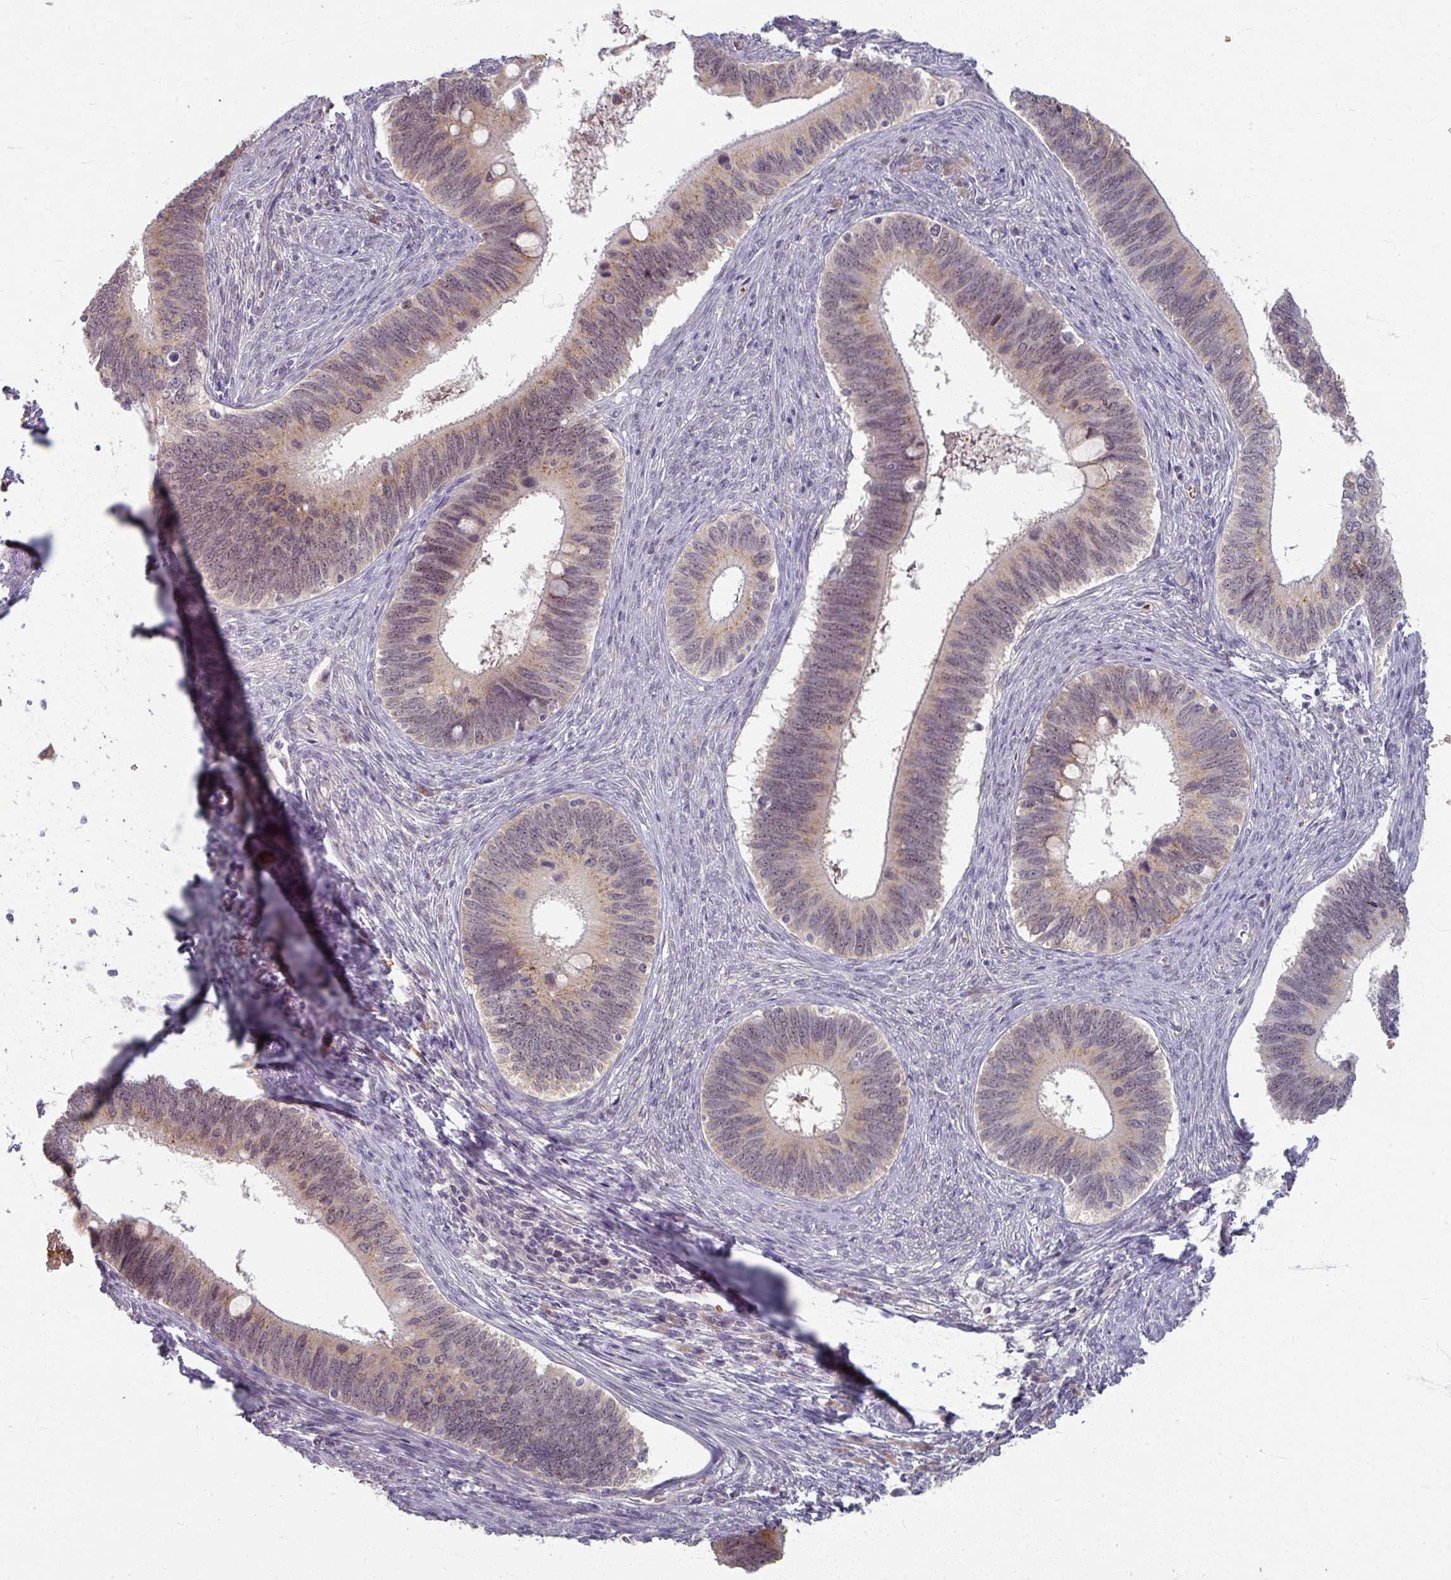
{"staining": {"intensity": "weak", "quantity": "25%-75%", "location": "cytoplasmic/membranous,nuclear"}, "tissue": "cervical cancer", "cell_type": "Tumor cells", "image_type": "cancer", "snomed": [{"axis": "morphology", "description": "Adenocarcinoma, NOS"}, {"axis": "topography", "description": "Cervix"}], "caption": "Tumor cells demonstrate weak cytoplasmic/membranous and nuclear expression in approximately 25%-75% of cells in cervical cancer.", "gene": "KMT5C", "patient": {"sex": "female", "age": 42}}